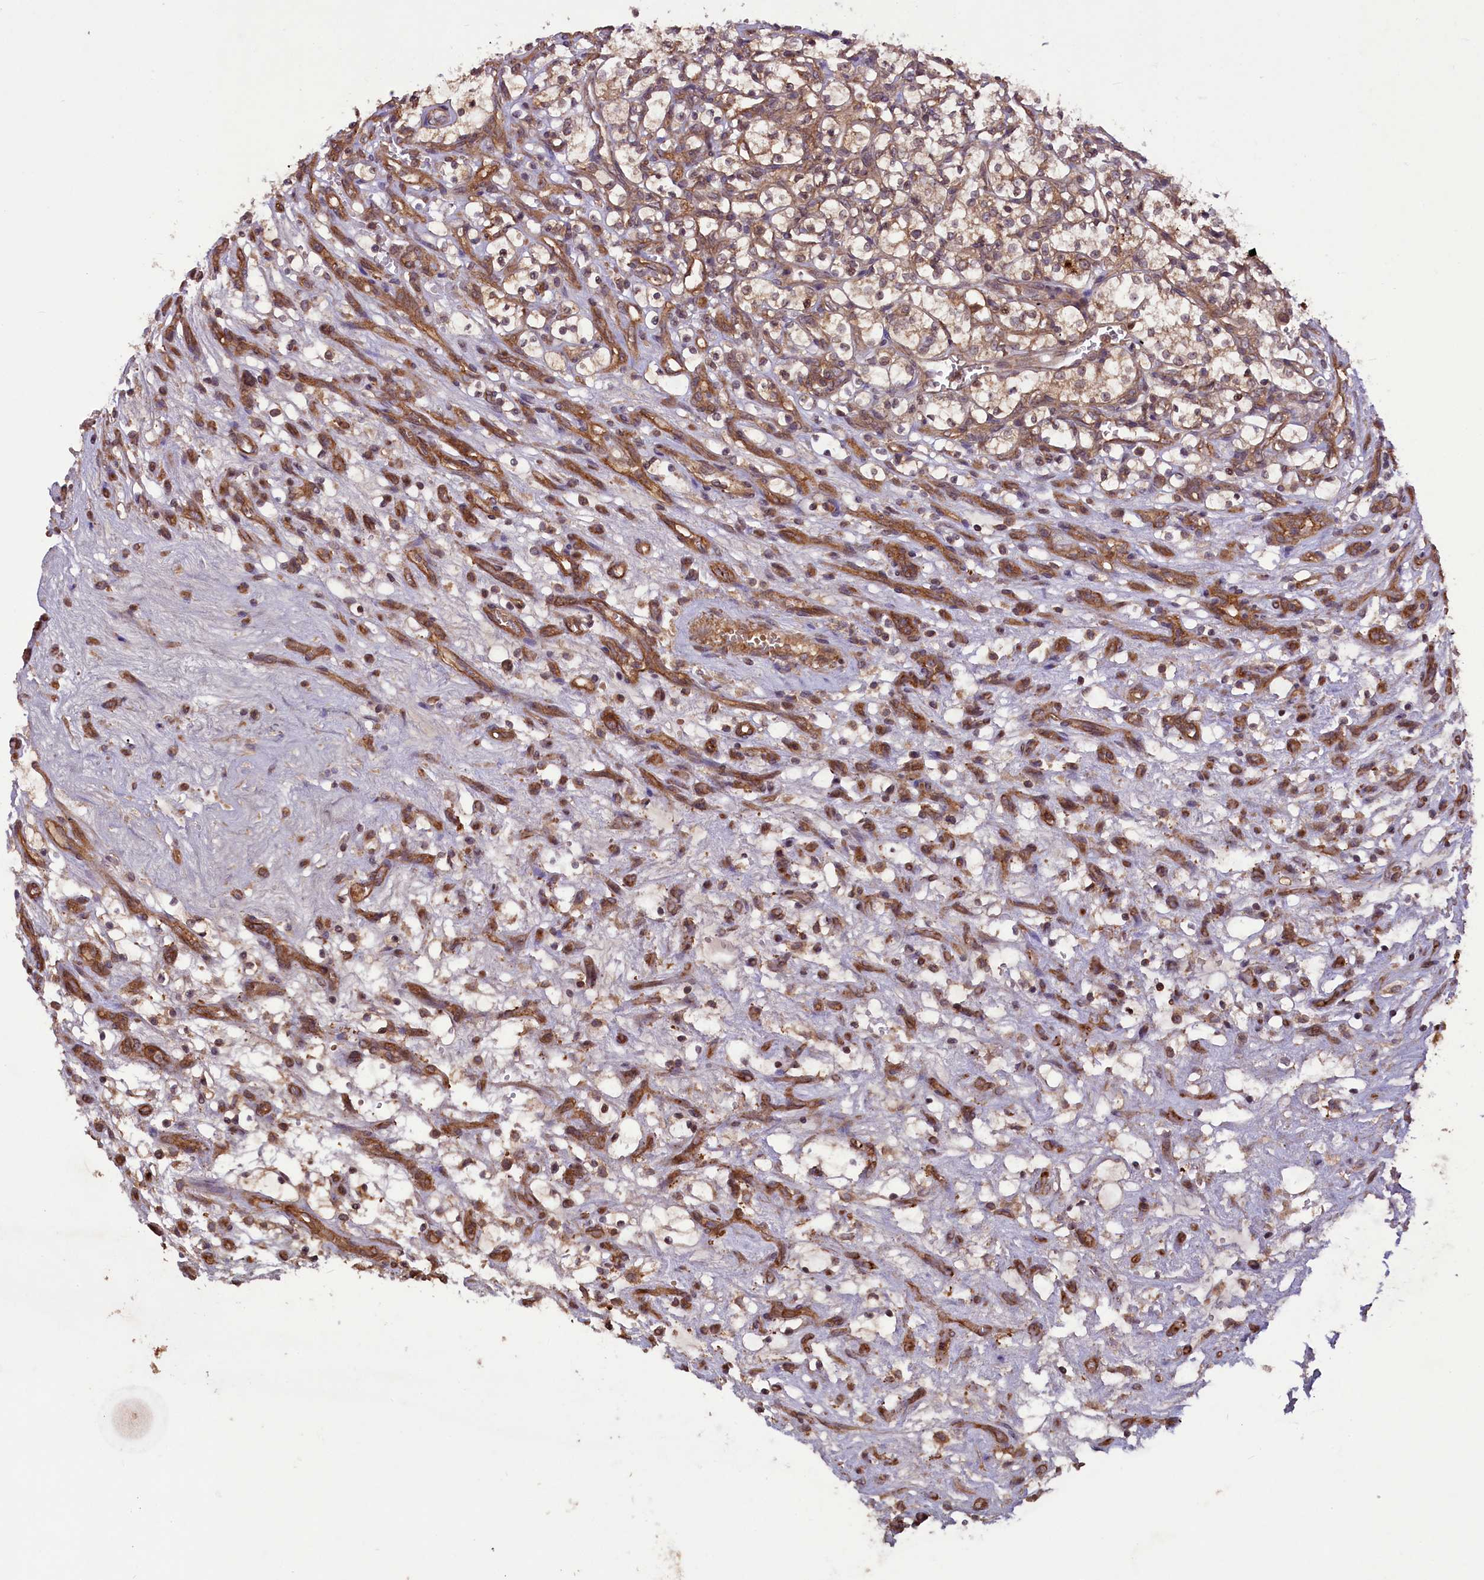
{"staining": {"intensity": "moderate", "quantity": ">75%", "location": "cytoplasmic/membranous"}, "tissue": "renal cancer", "cell_type": "Tumor cells", "image_type": "cancer", "snomed": [{"axis": "morphology", "description": "Adenocarcinoma, NOS"}, {"axis": "topography", "description": "Kidney"}], "caption": "Protein expression analysis of renal adenocarcinoma reveals moderate cytoplasmic/membranous positivity in about >75% of tumor cells.", "gene": "CCDC125", "patient": {"sex": "female", "age": 69}}